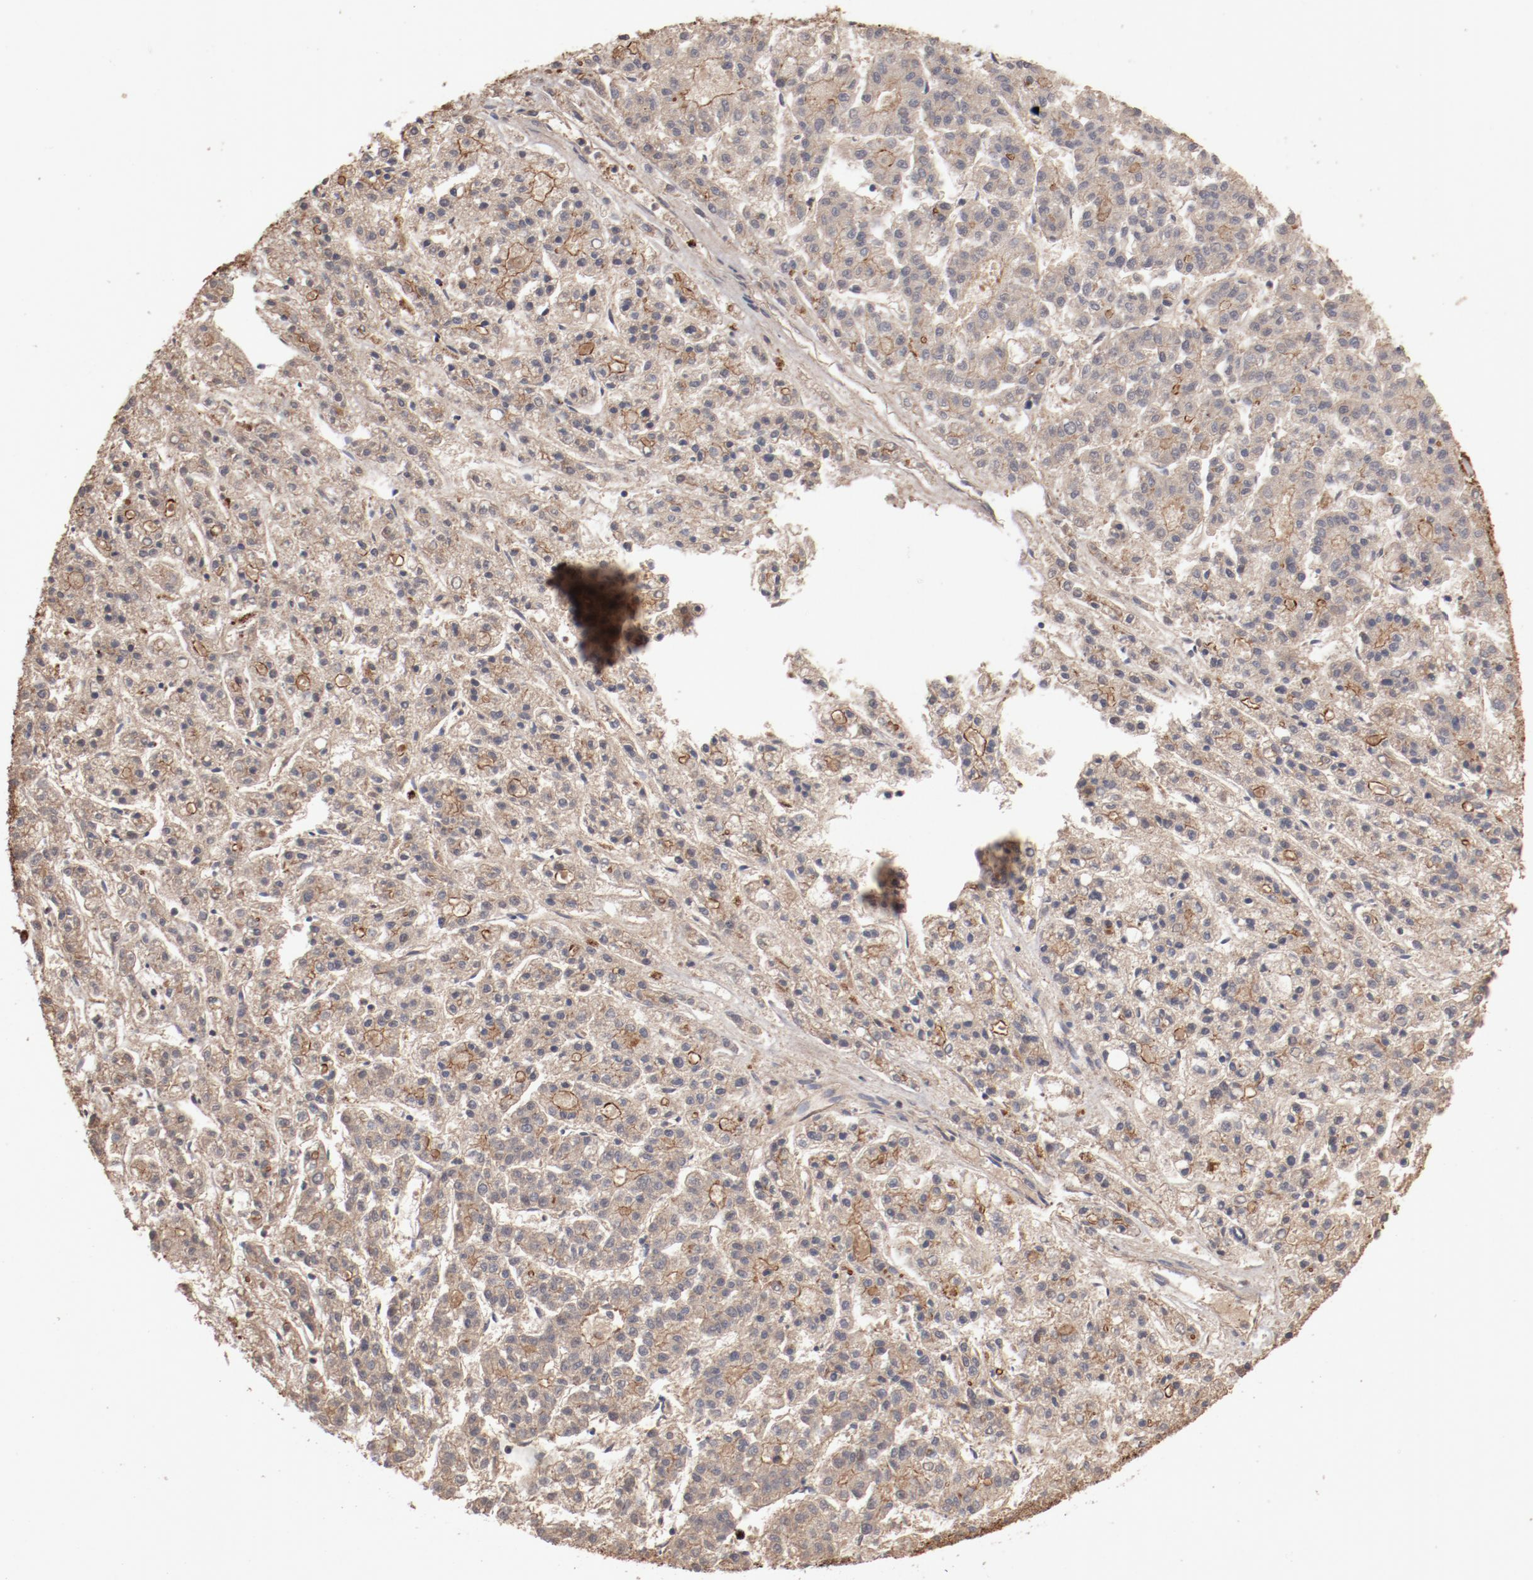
{"staining": {"intensity": "weak", "quantity": ">75%", "location": "cytoplasmic/membranous"}, "tissue": "liver cancer", "cell_type": "Tumor cells", "image_type": "cancer", "snomed": [{"axis": "morphology", "description": "Carcinoma, Hepatocellular, NOS"}, {"axis": "topography", "description": "Liver"}], "caption": "Weak cytoplasmic/membranous protein staining is seen in approximately >75% of tumor cells in hepatocellular carcinoma (liver). The protein of interest is stained brown, and the nuclei are stained in blue (DAB IHC with brightfield microscopy, high magnification).", "gene": "GUF1", "patient": {"sex": "male", "age": 70}}